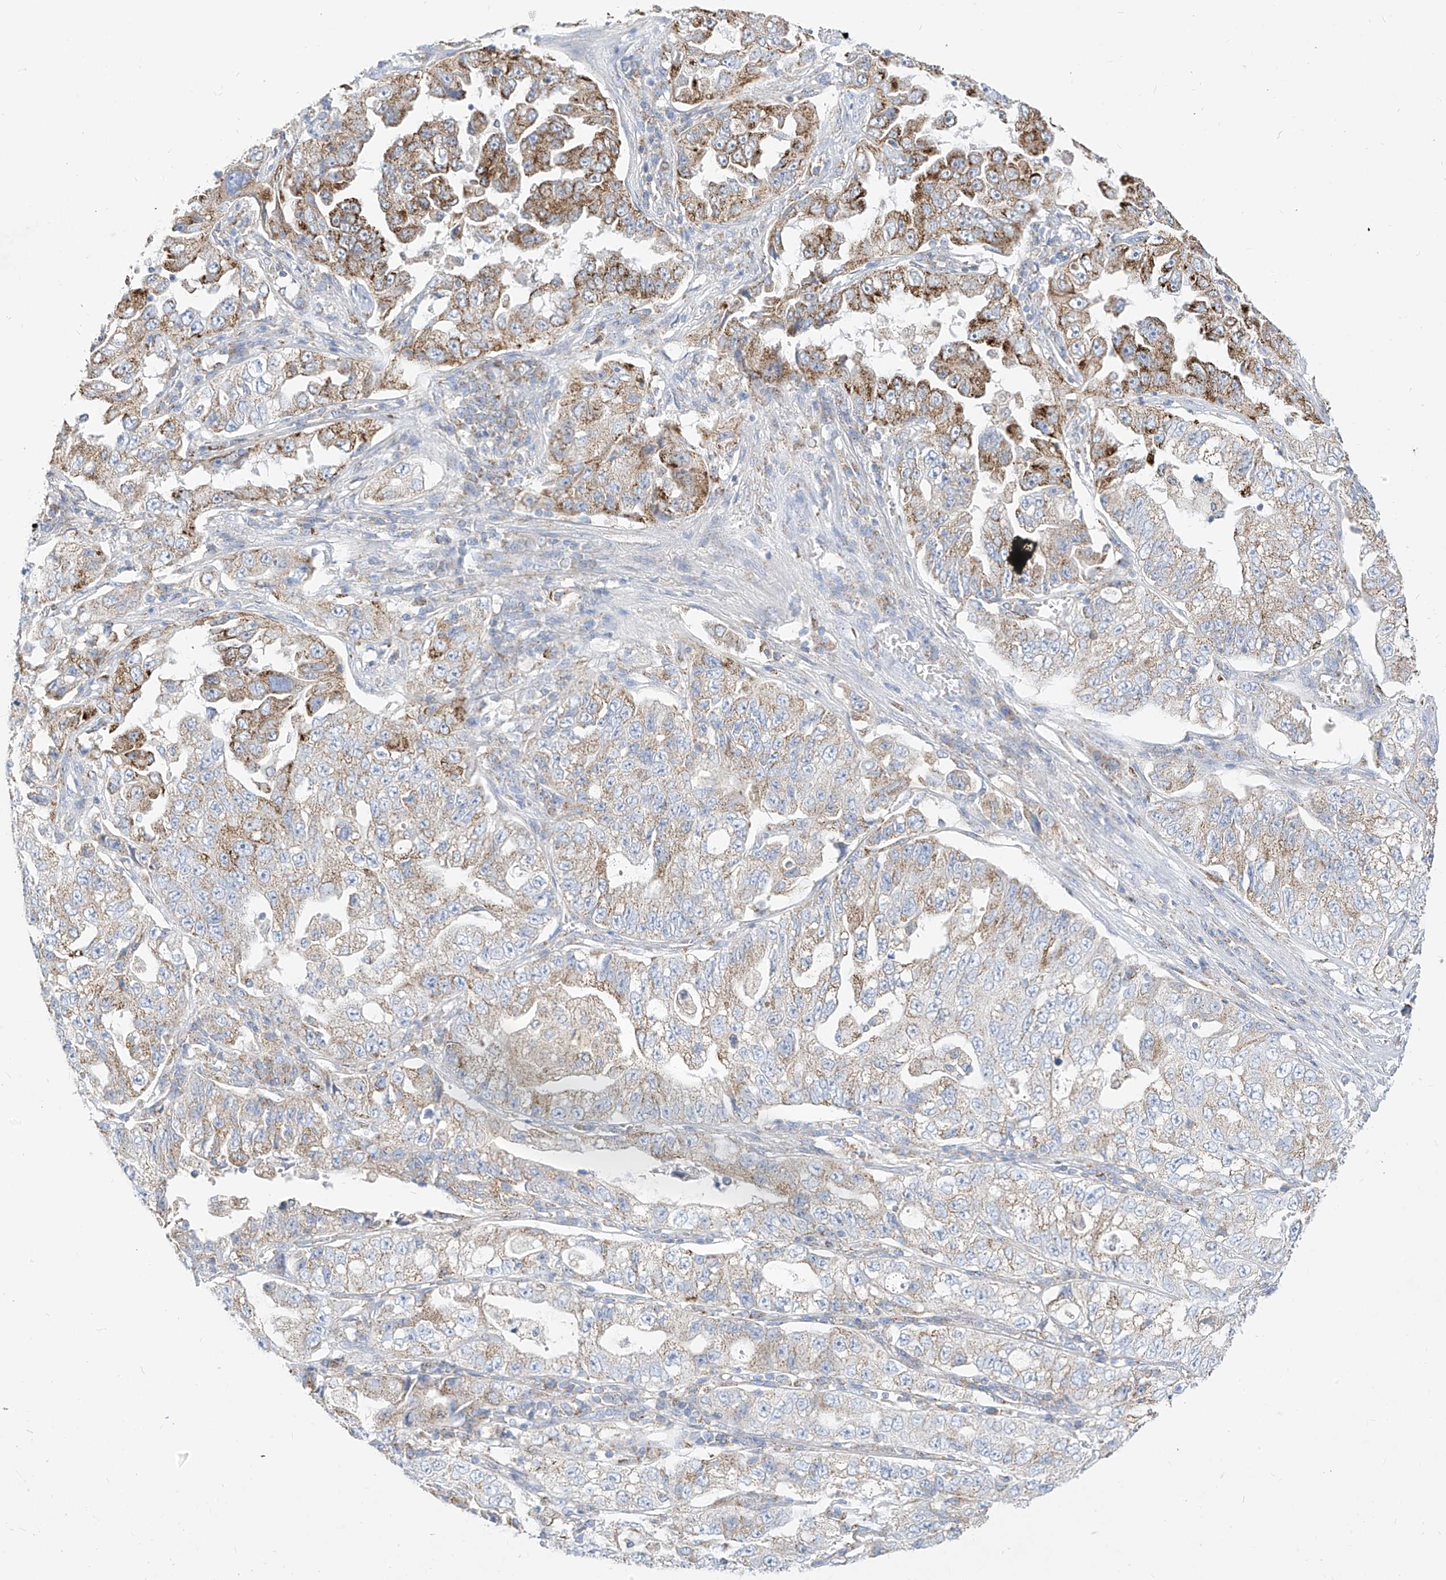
{"staining": {"intensity": "moderate", "quantity": "25%-75%", "location": "cytoplasmic/membranous"}, "tissue": "lung cancer", "cell_type": "Tumor cells", "image_type": "cancer", "snomed": [{"axis": "morphology", "description": "Adenocarcinoma, NOS"}, {"axis": "topography", "description": "Lung"}], "caption": "Protein expression analysis of lung cancer (adenocarcinoma) reveals moderate cytoplasmic/membranous expression in about 25%-75% of tumor cells.", "gene": "RASA2", "patient": {"sex": "female", "age": 51}}